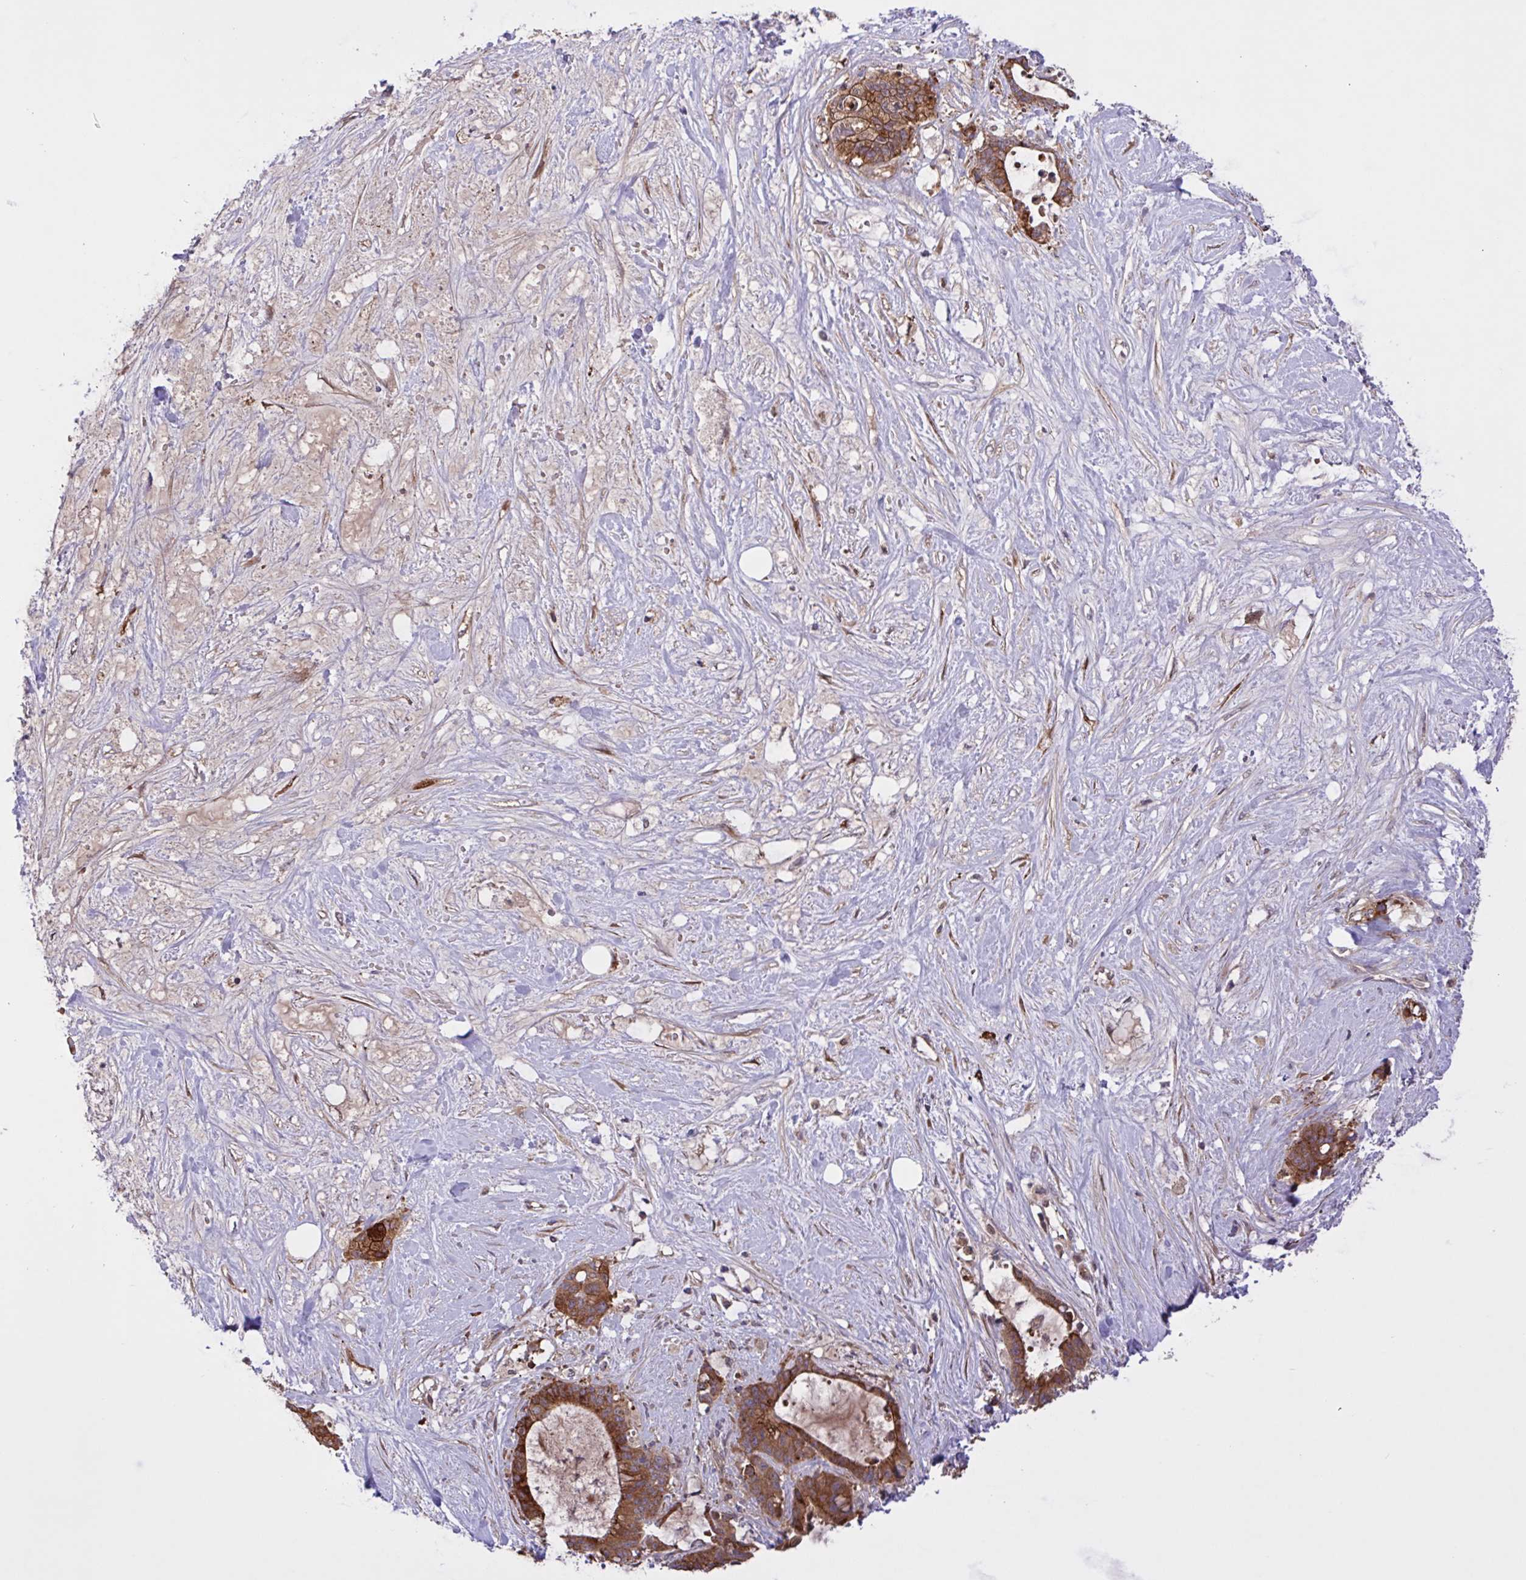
{"staining": {"intensity": "strong", "quantity": ">75%", "location": "cytoplasmic/membranous"}, "tissue": "liver cancer", "cell_type": "Tumor cells", "image_type": "cancer", "snomed": [{"axis": "morphology", "description": "Normal tissue, NOS"}, {"axis": "morphology", "description": "Cholangiocarcinoma"}, {"axis": "topography", "description": "Liver"}, {"axis": "topography", "description": "Peripheral nerve tissue"}], "caption": "An immunohistochemistry (IHC) micrograph of neoplastic tissue is shown. Protein staining in brown labels strong cytoplasmic/membranous positivity in liver cholangiocarcinoma within tumor cells. The staining was performed using DAB to visualize the protein expression in brown, while the nuclei were stained in blue with hematoxylin (Magnification: 20x).", "gene": "INTS10", "patient": {"sex": "female", "age": 73}}